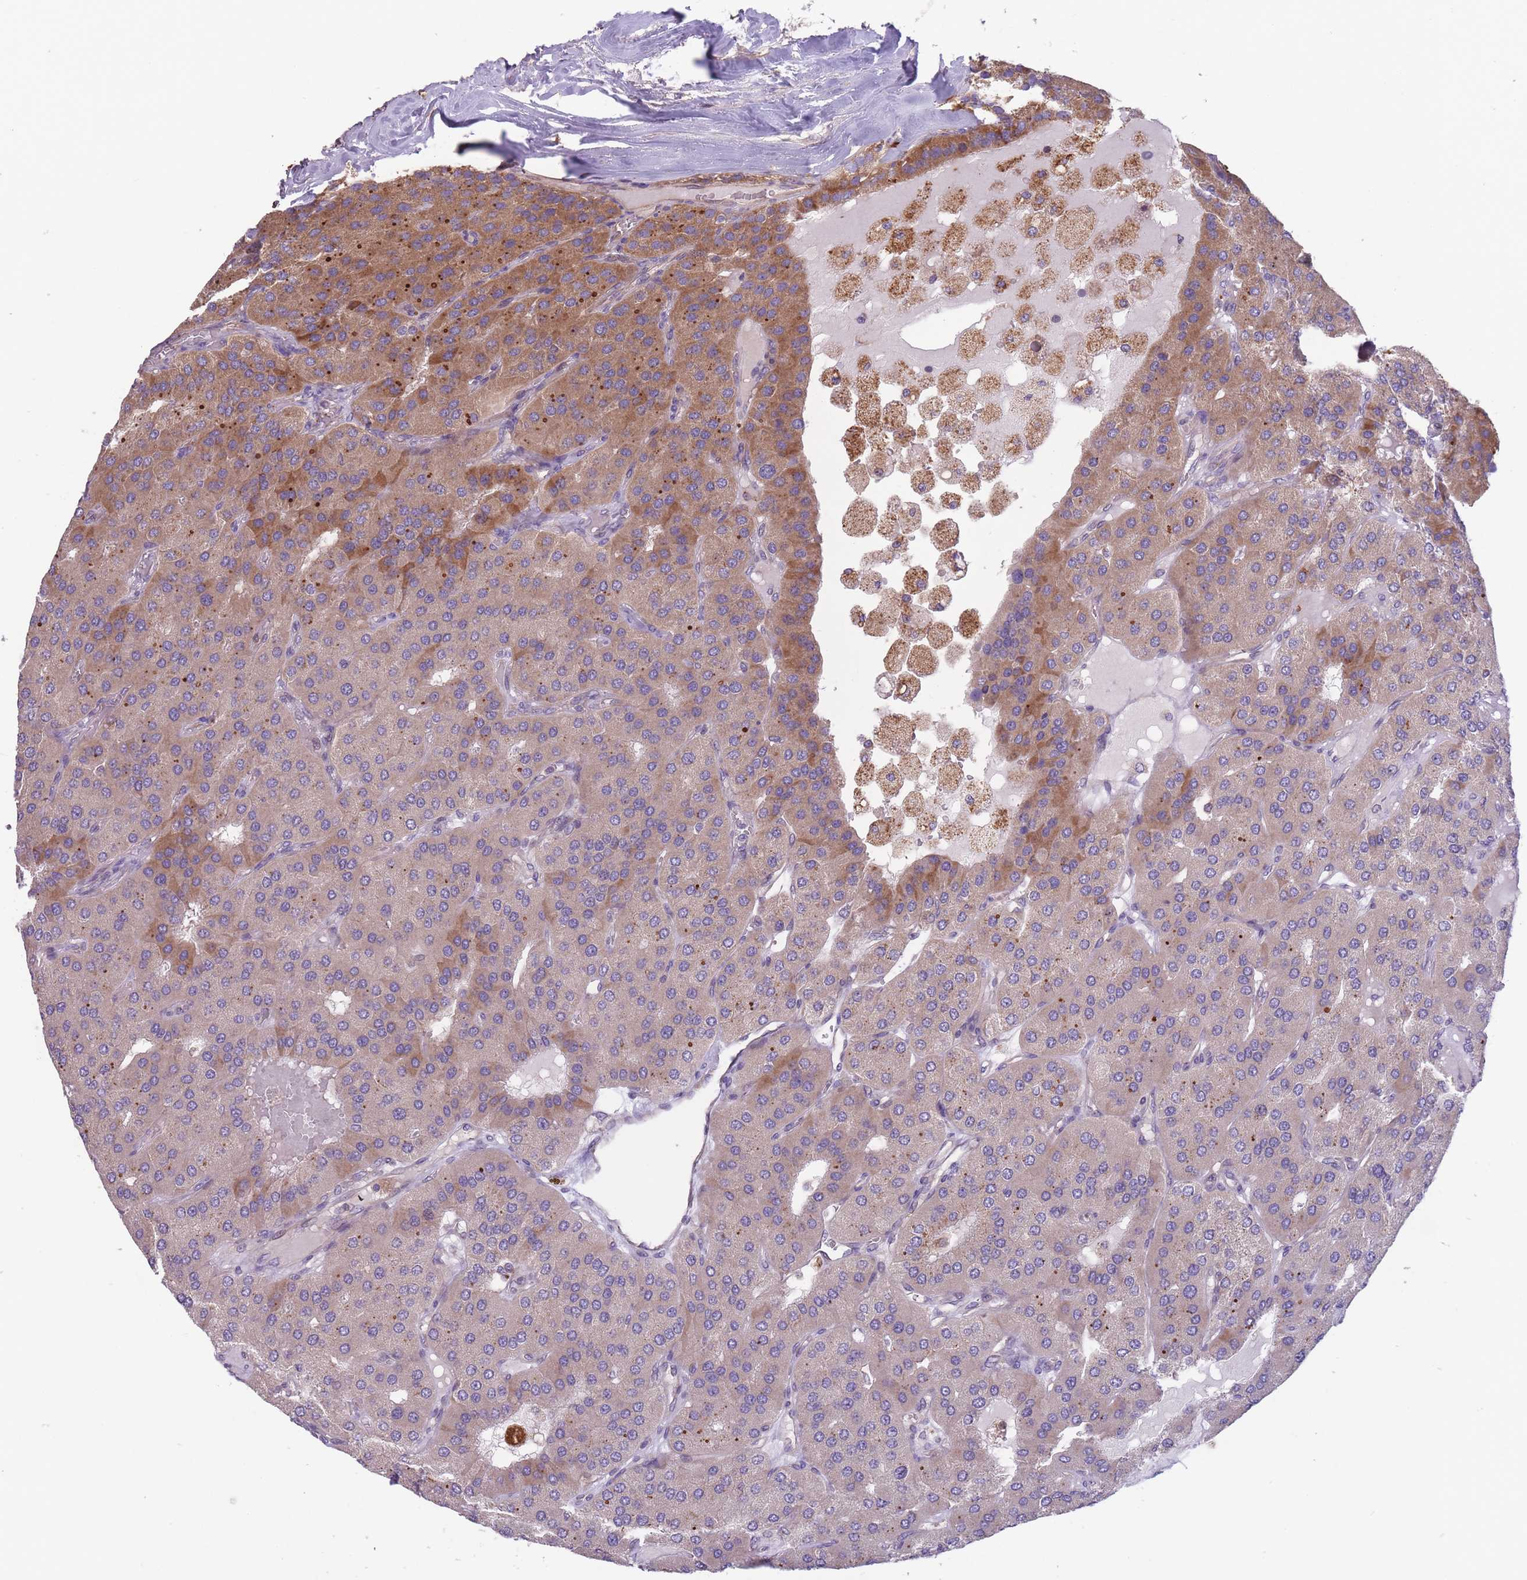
{"staining": {"intensity": "moderate", "quantity": "<25%", "location": "cytoplasmic/membranous"}, "tissue": "parathyroid gland", "cell_type": "Glandular cells", "image_type": "normal", "snomed": [{"axis": "morphology", "description": "Normal tissue, NOS"}, {"axis": "morphology", "description": "Adenoma, NOS"}, {"axis": "topography", "description": "Parathyroid gland"}], "caption": "IHC micrograph of unremarkable human parathyroid gland stained for a protein (brown), which reveals low levels of moderate cytoplasmic/membranous staining in about <25% of glandular cells.", "gene": "ITPKC", "patient": {"sex": "female", "age": 86}}